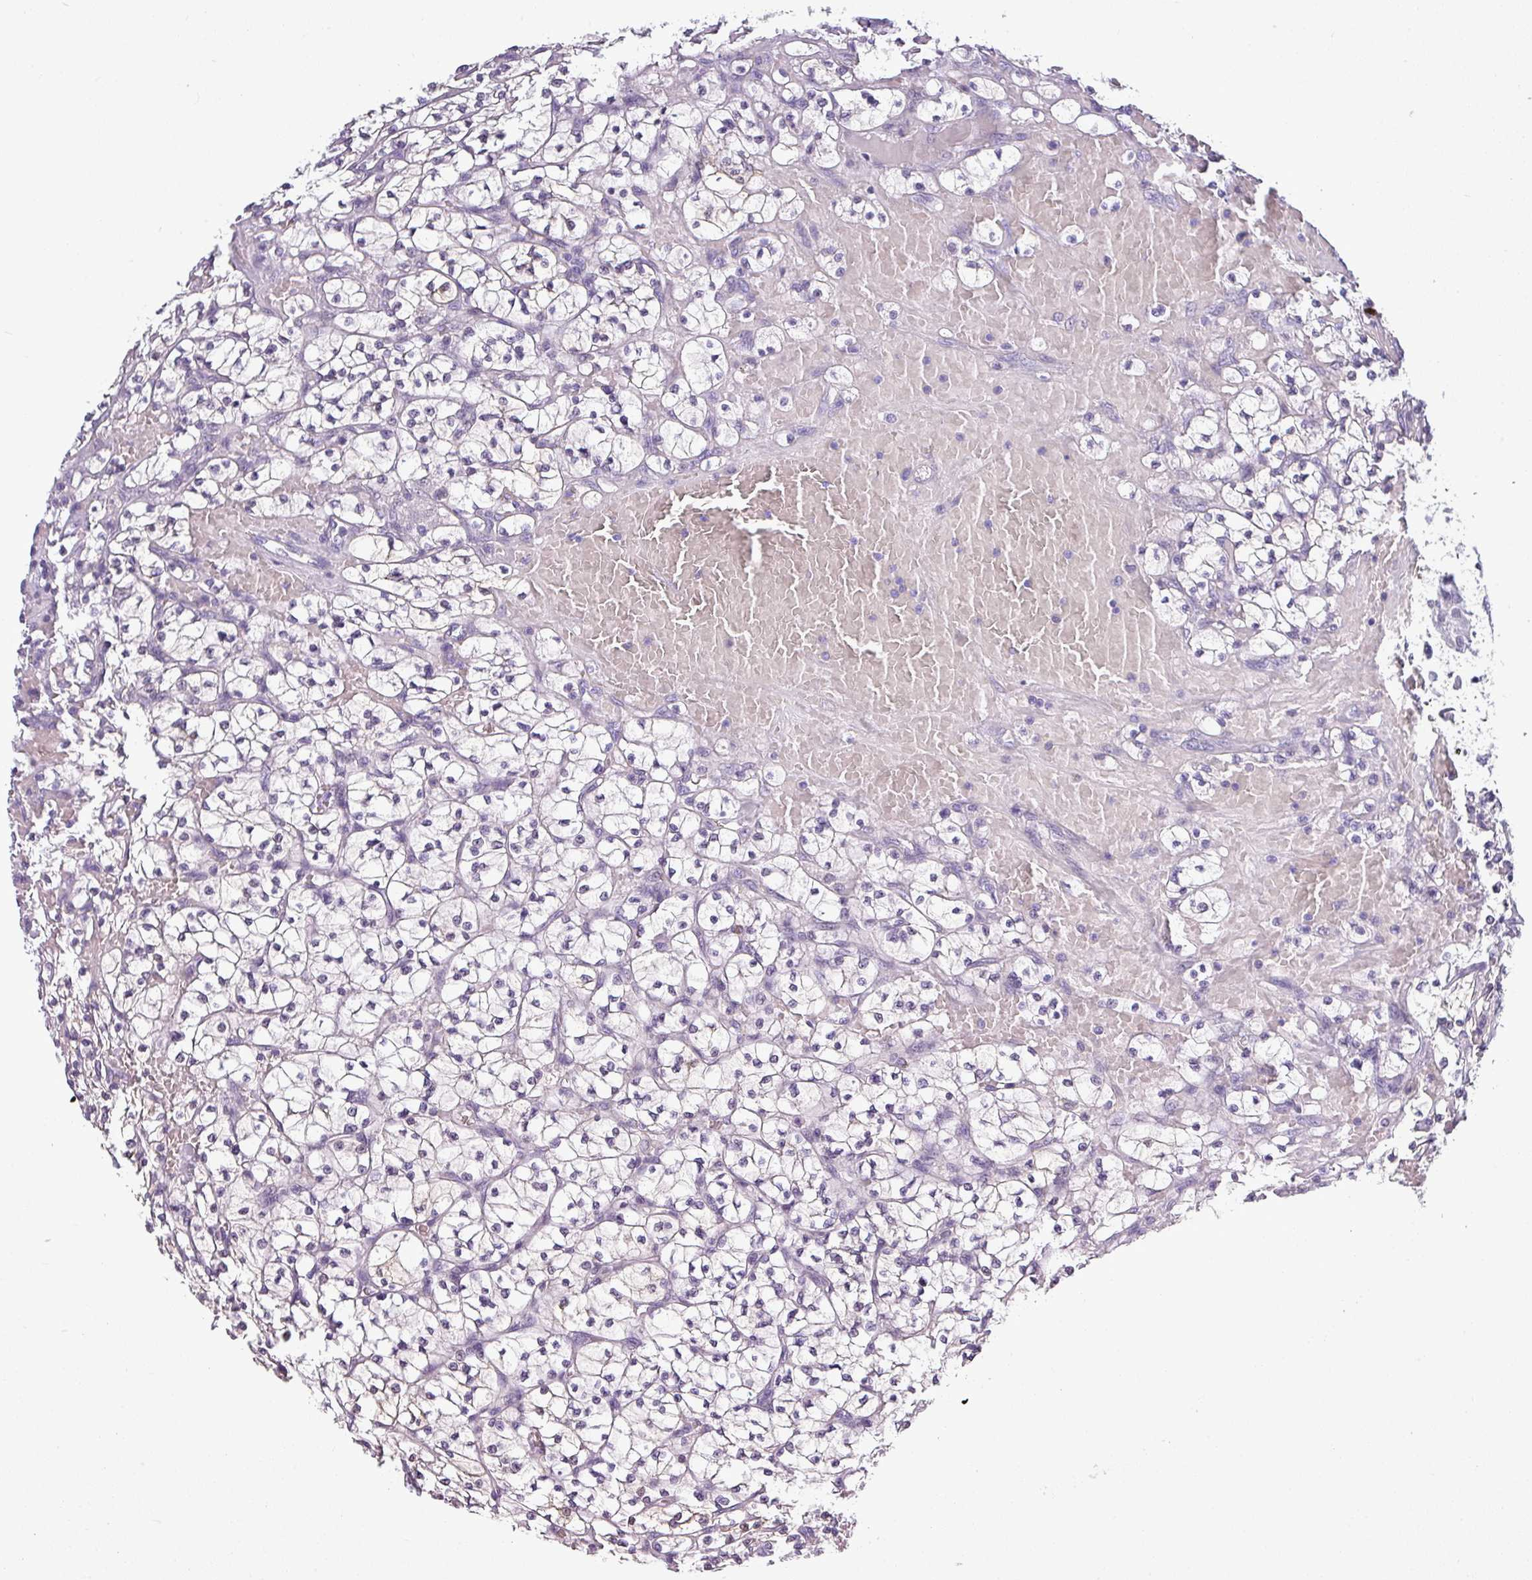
{"staining": {"intensity": "negative", "quantity": "none", "location": "none"}, "tissue": "renal cancer", "cell_type": "Tumor cells", "image_type": "cancer", "snomed": [{"axis": "morphology", "description": "Adenocarcinoma, NOS"}, {"axis": "topography", "description": "Kidney"}], "caption": "There is no significant expression in tumor cells of renal cancer.", "gene": "SRGAP1", "patient": {"sex": "female", "age": 64}}